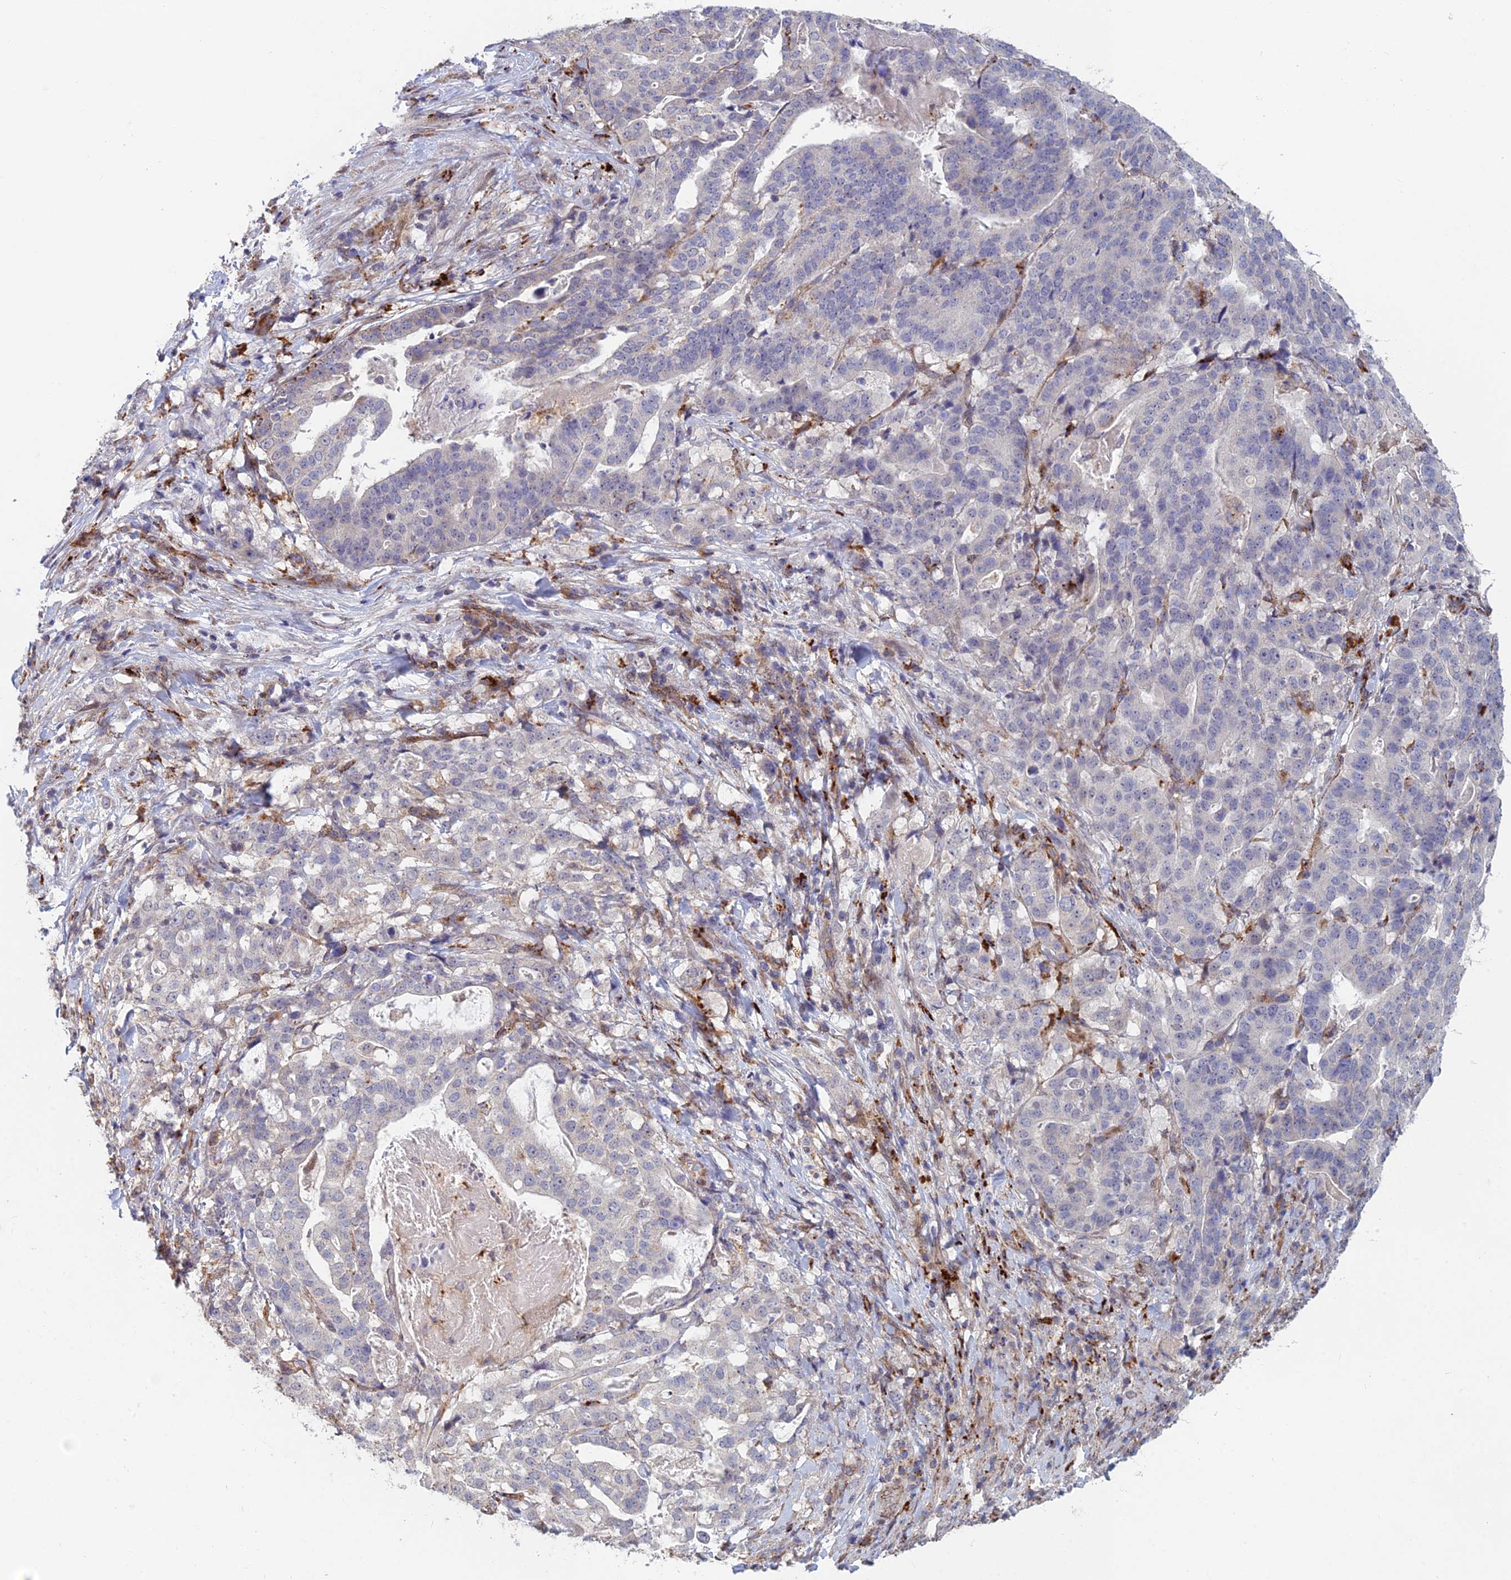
{"staining": {"intensity": "negative", "quantity": "none", "location": "none"}, "tissue": "stomach cancer", "cell_type": "Tumor cells", "image_type": "cancer", "snomed": [{"axis": "morphology", "description": "Adenocarcinoma, NOS"}, {"axis": "topography", "description": "Stomach"}], "caption": "Human stomach cancer stained for a protein using IHC reveals no expression in tumor cells.", "gene": "FOXS1", "patient": {"sex": "male", "age": 48}}